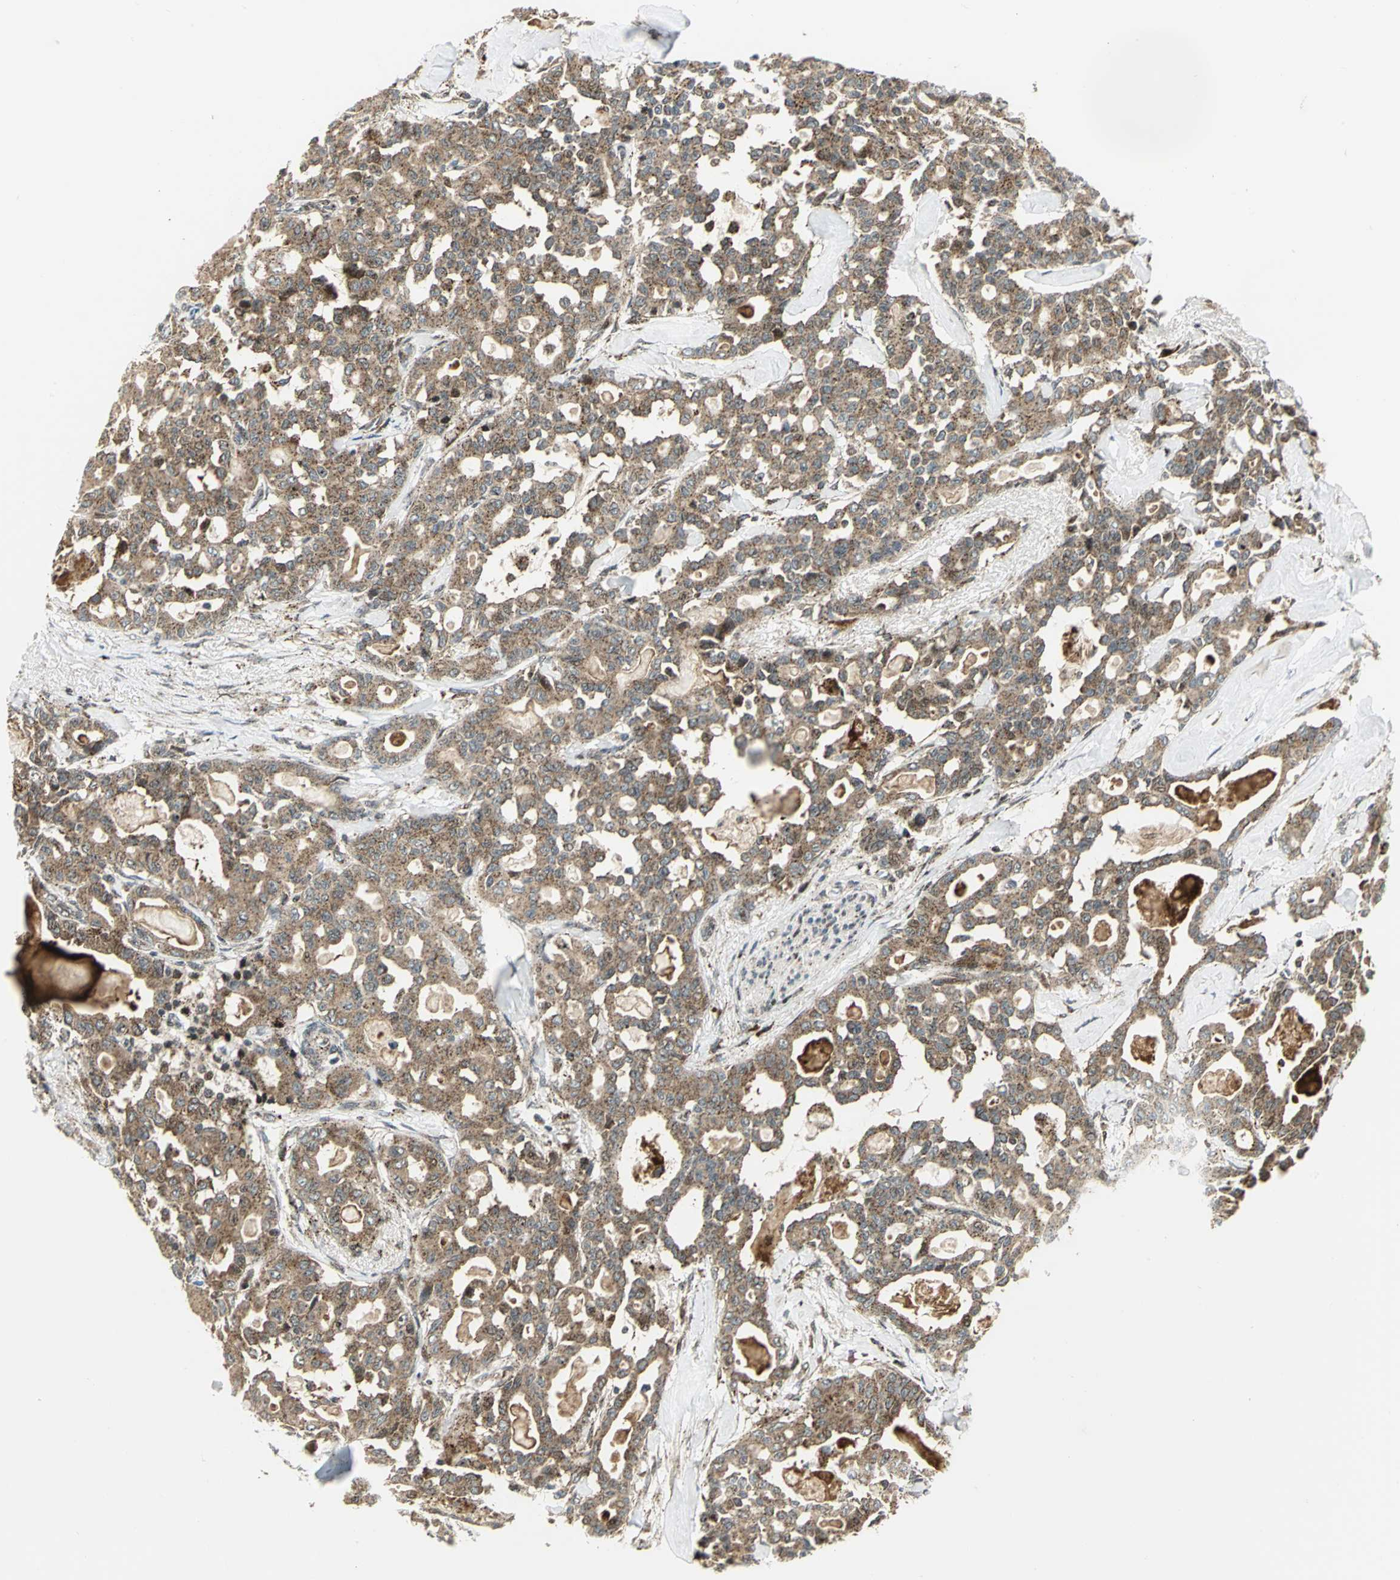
{"staining": {"intensity": "moderate", "quantity": ">75%", "location": "cytoplasmic/membranous"}, "tissue": "pancreatic cancer", "cell_type": "Tumor cells", "image_type": "cancer", "snomed": [{"axis": "morphology", "description": "Adenocarcinoma, NOS"}, {"axis": "topography", "description": "Pancreas"}], "caption": "Immunohistochemistry (IHC) of human pancreatic adenocarcinoma demonstrates medium levels of moderate cytoplasmic/membranous expression in approximately >75% of tumor cells. The protein is stained brown, and the nuclei are stained in blue (DAB (3,3'-diaminobenzidine) IHC with brightfield microscopy, high magnification).", "gene": "ATP6V1A", "patient": {"sex": "male", "age": 63}}